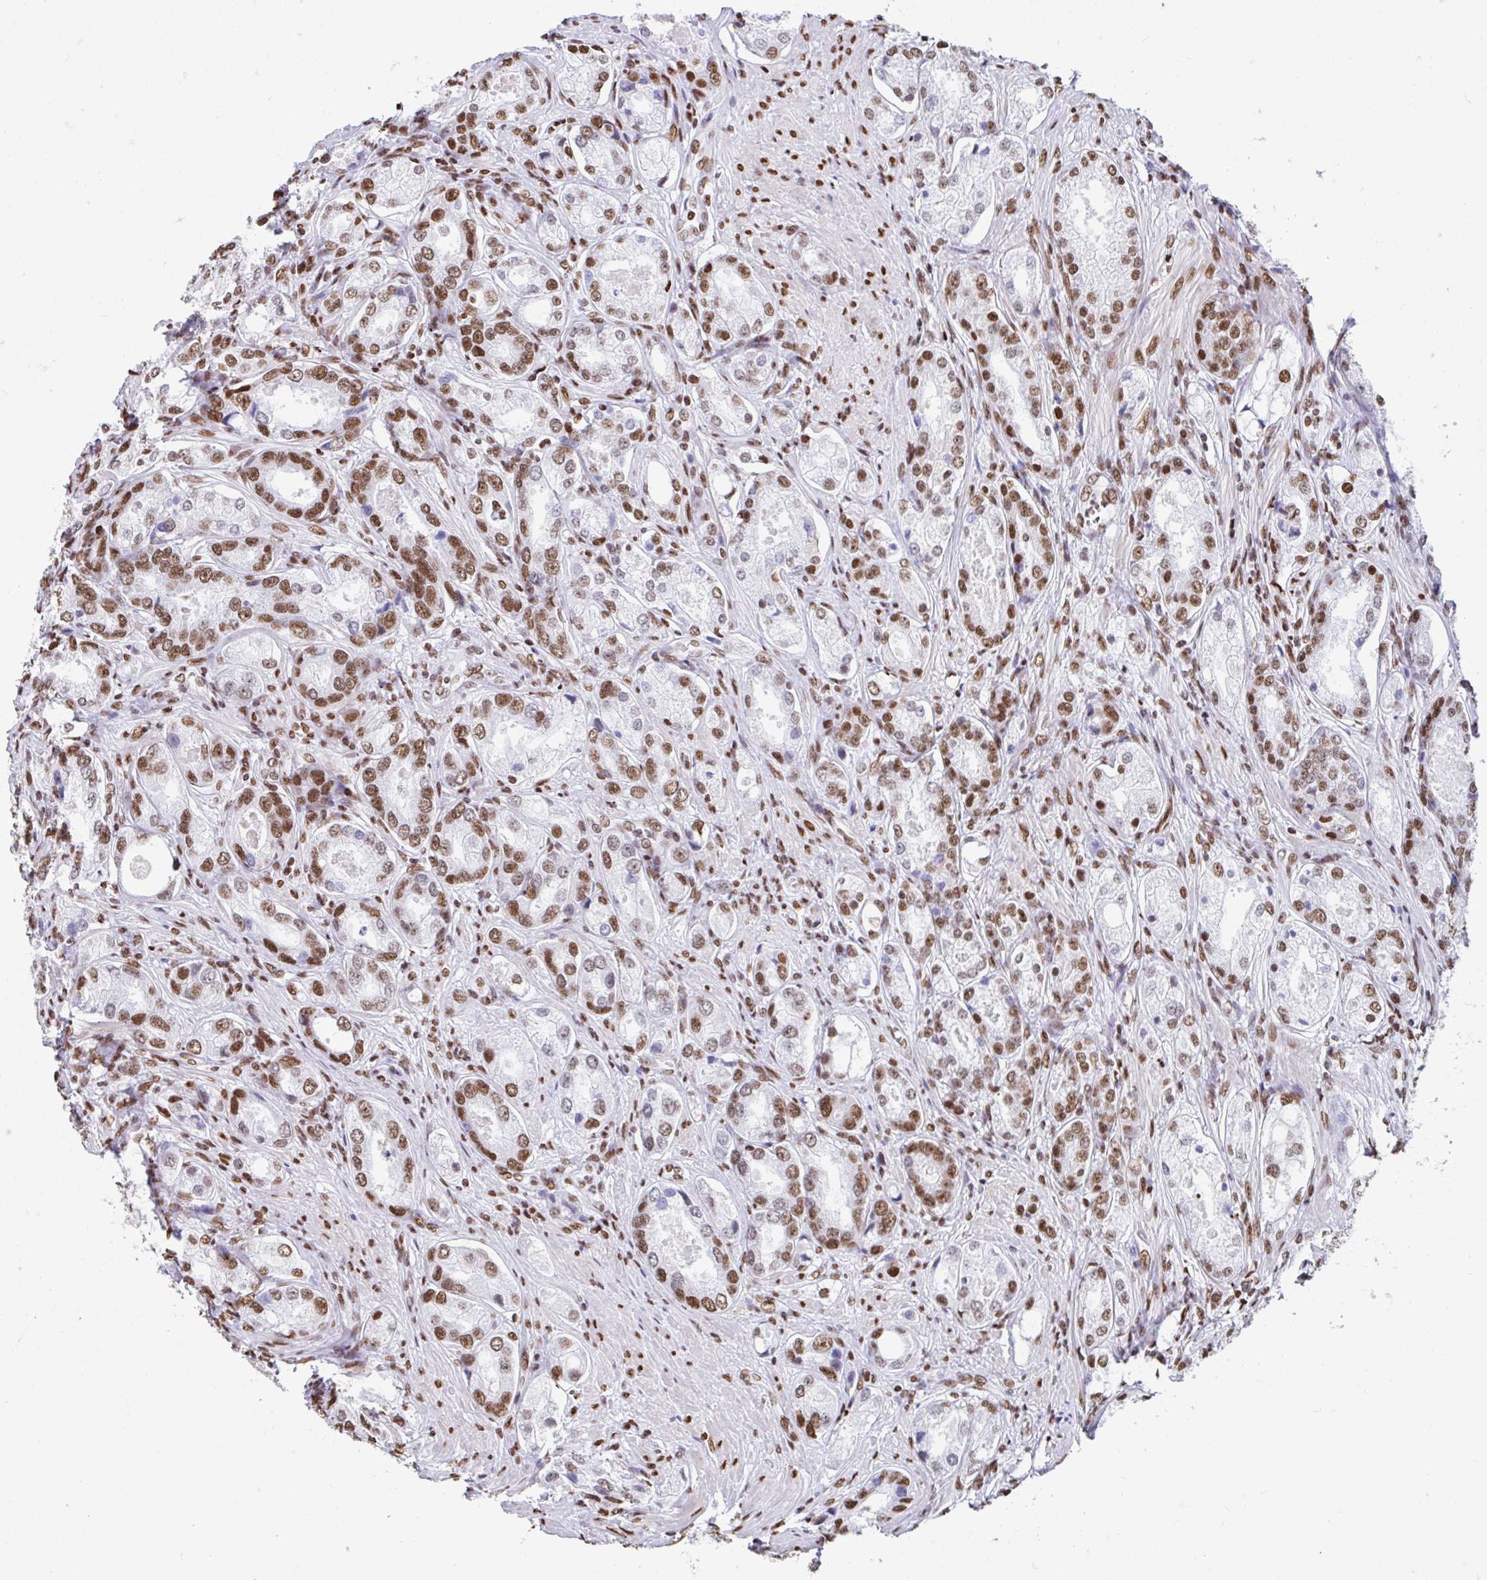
{"staining": {"intensity": "moderate", "quantity": ">75%", "location": "nuclear"}, "tissue": "prostate cancer", "cell_type": "Tumor cells", "image_type": "cancer", "snomed": [{"axis": "morphology", "description": "Adenocarcinoma, Low grade"}, {"axis": "topography", "description": "Prostate"}], "caption": "A high-resolution image shows immunohistochemistry staining of prostate adenocarcinoma (low-grade), which reveals moderate nuclear expression in about >75% of tumor cells.", "gene": "KHDRBS1", "patient": {"sex": "male", "age": 68}}